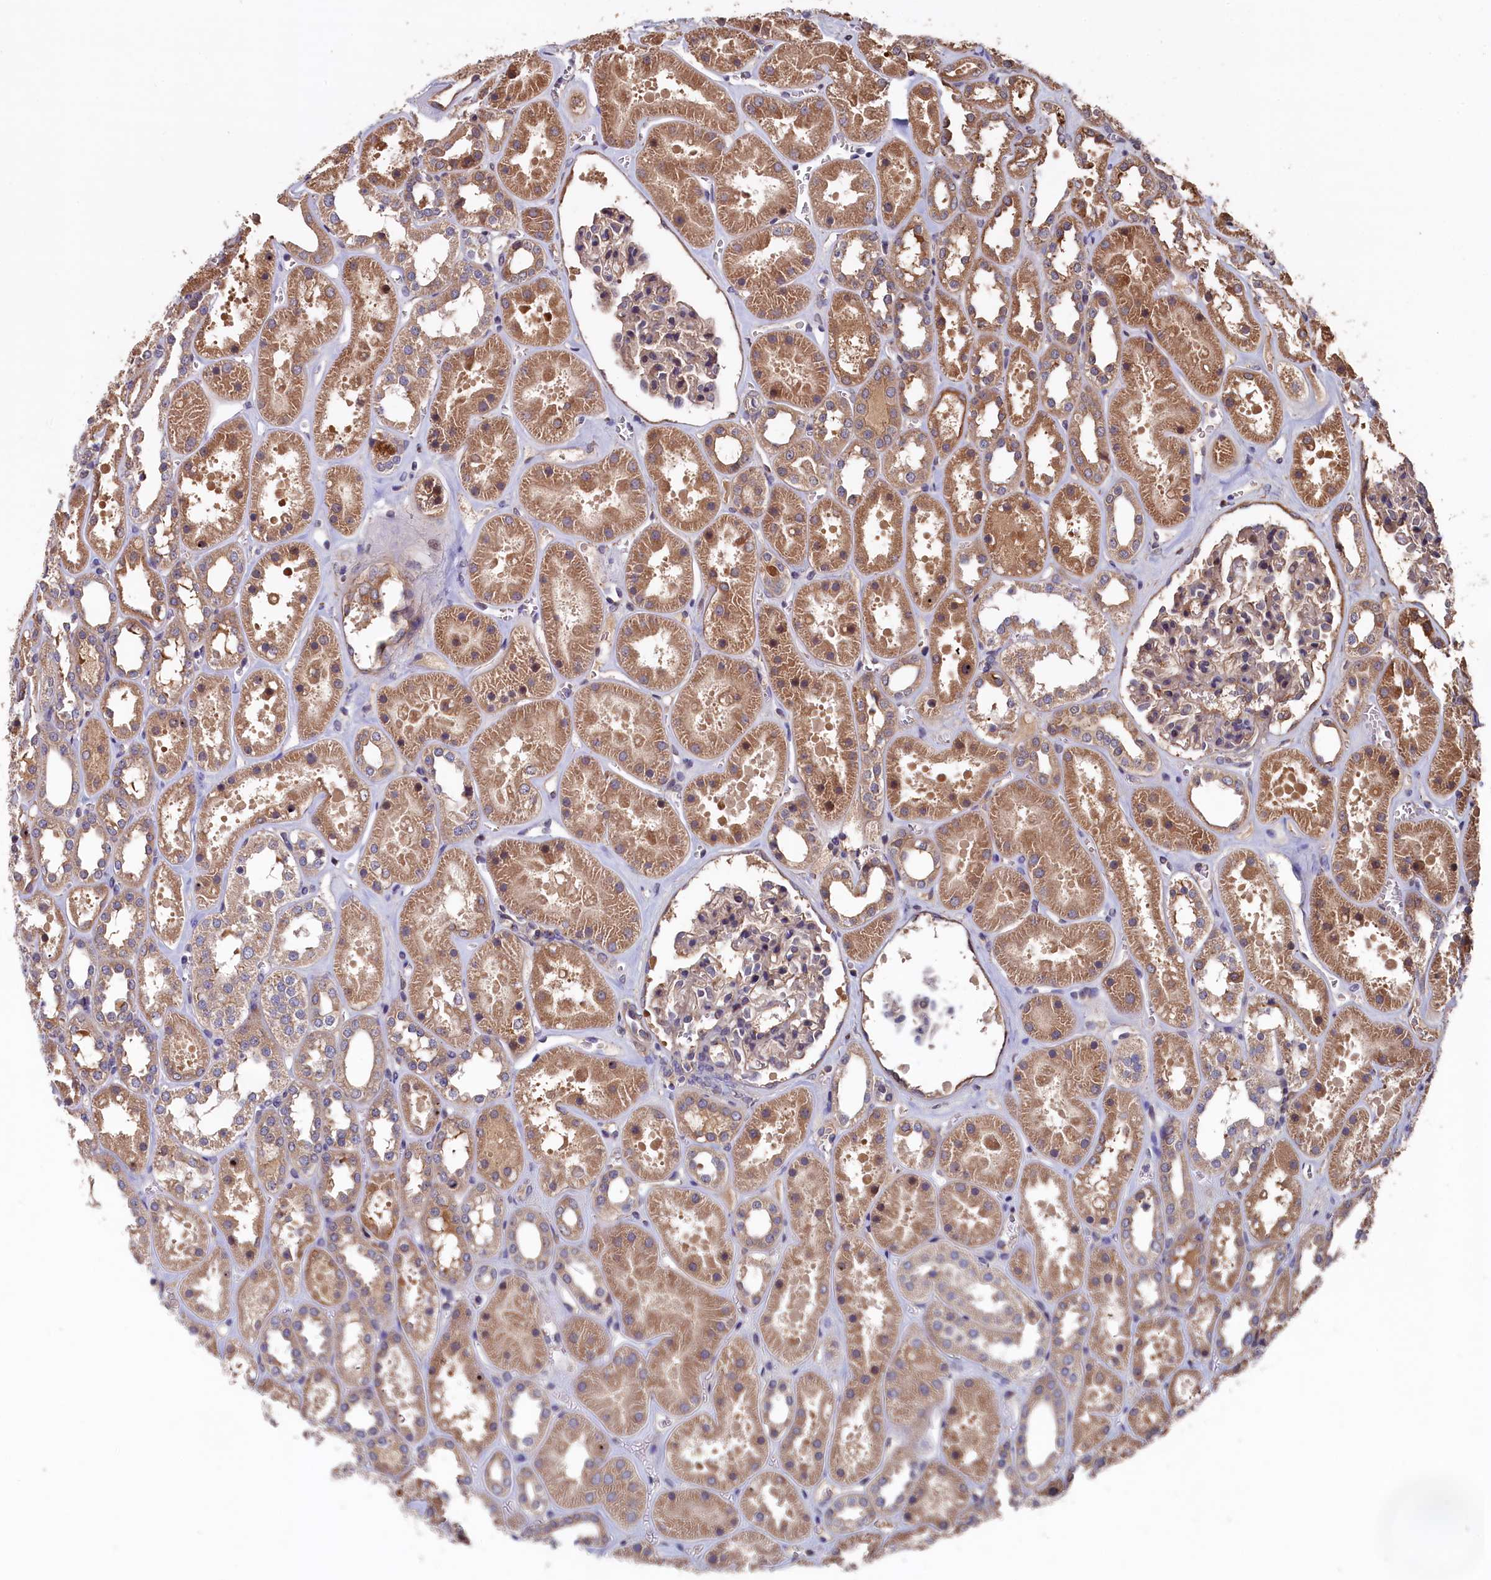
{"staining": {"intensity": "weak", "quantity": "25%-75%", "location": "cytoplasmic/membranous"}, "tissue": "kidney", "cell_type": "Cells in glomeruli", "image_type": "normal", "snomed": [{"axis": "morphology", "description": "Normal tissue, NOS"}, {"axis": "topography", "description": "Kidney"}], "caption": "Immunohistochemical staining of unremarkable human kidney reveals low levels of weak cytoplasmic/membranous expression in approximately 25%-75% of cells in glomeruli.", "gene": "SLC12A4", "patient": {"sex": "female", "age": 41}}